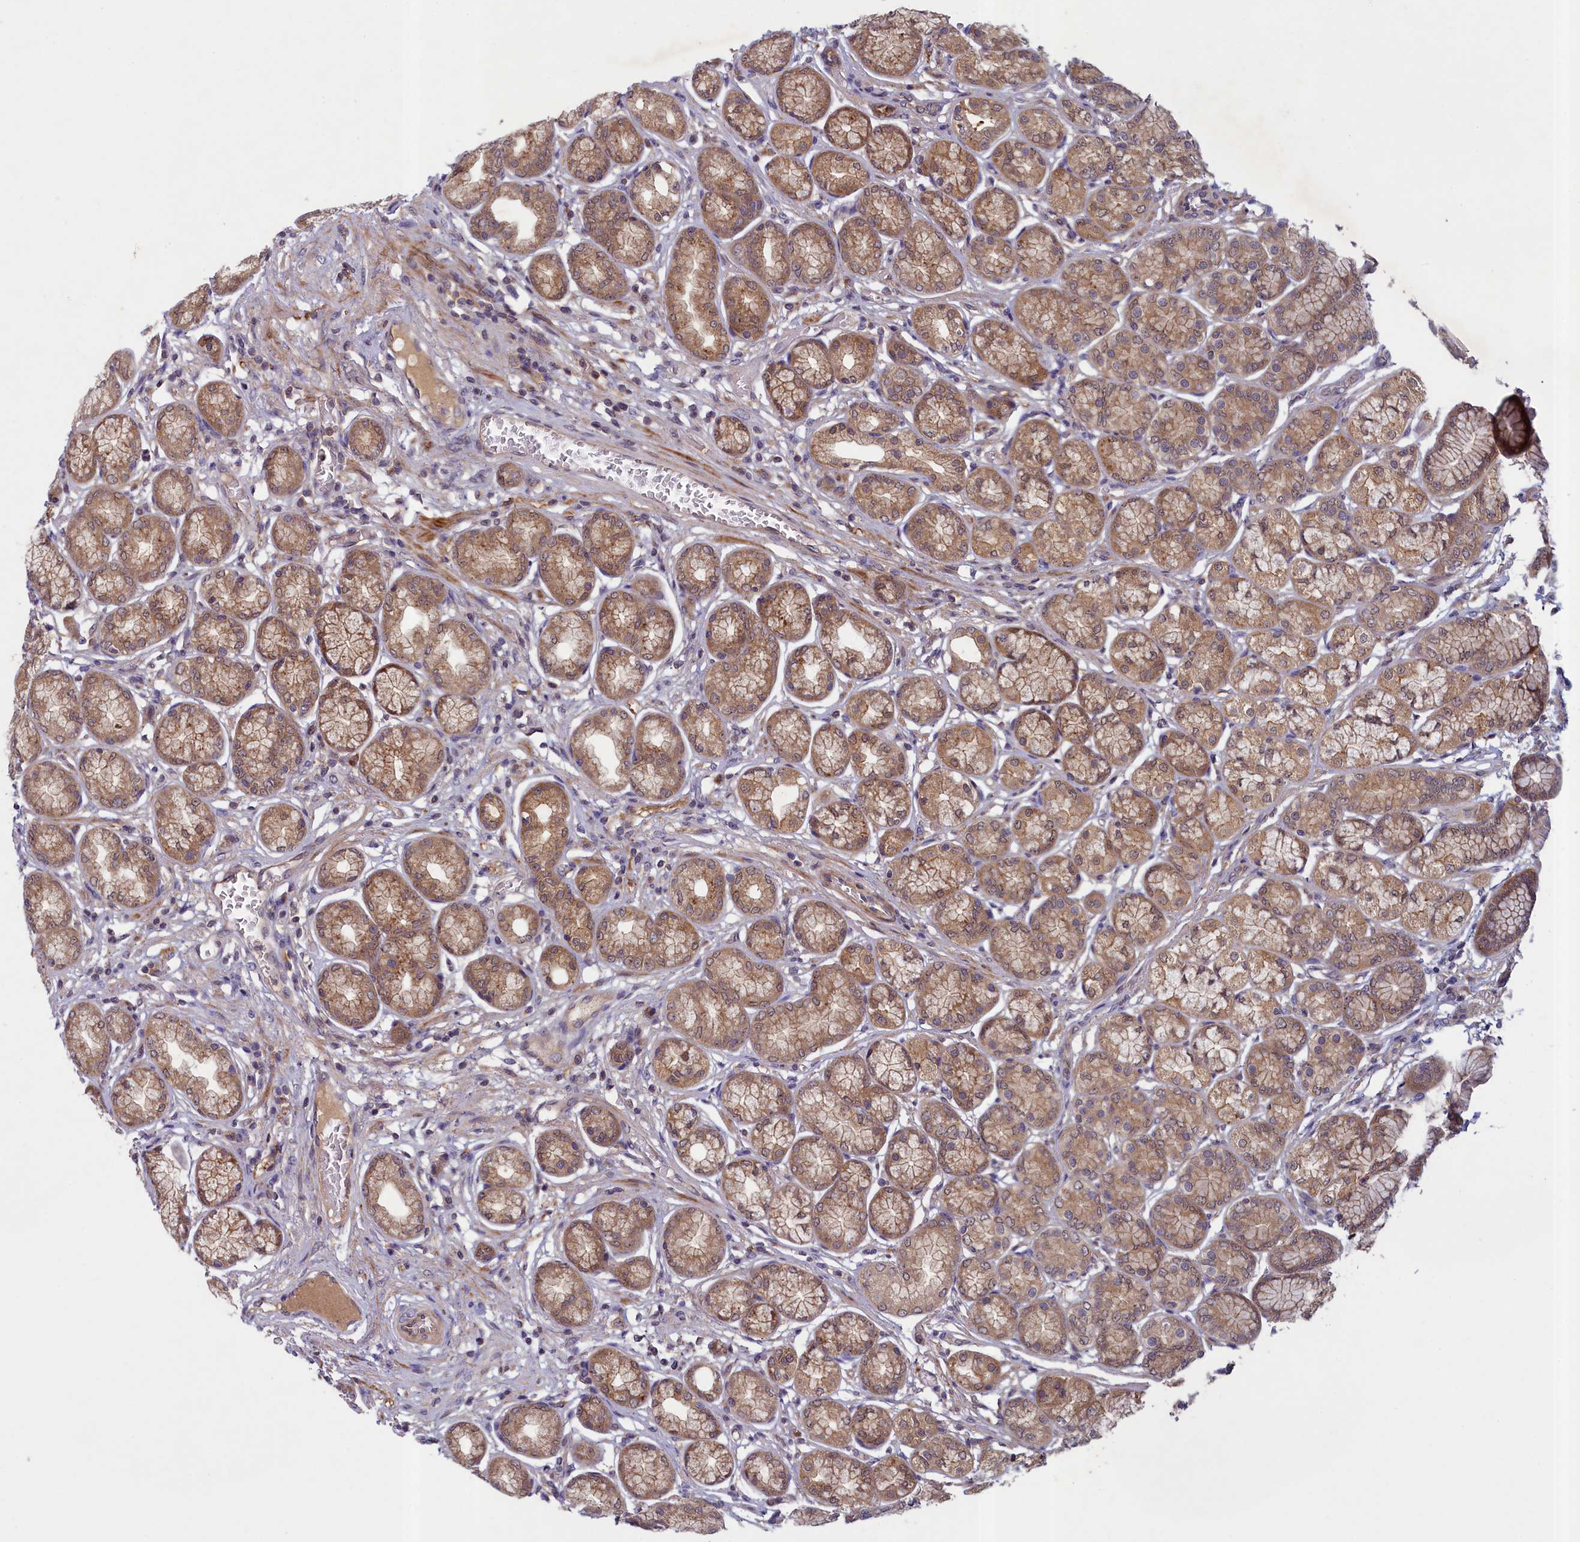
{"staining": {"intensity": "moderate", "quantity": ">75%", "location": "cytoplasmic/membranous"}, "tissue": "stomach", "cell_type": "Glandular cells", "image_type": "normal", "snomed": [{"axis": "morphology", "description": "Normal tissue, NOS"}, {"axis": "morphology", "description": "Adenocarcinoma, NOS"}, {"axis": "morphology", "description": "Adenocarcinoma, High grade"}, {"axis": "topography", "description": "Stomach, upper"}, {"axis": "topography", "description": "Stomach"}], "caption": "Glandular cells reveal moderate cytoplasmic/membranous expression in about >75% of cells in normal stomach.", "gene": "NUBP1", "patient": {"sex": "female", "age": 65}}